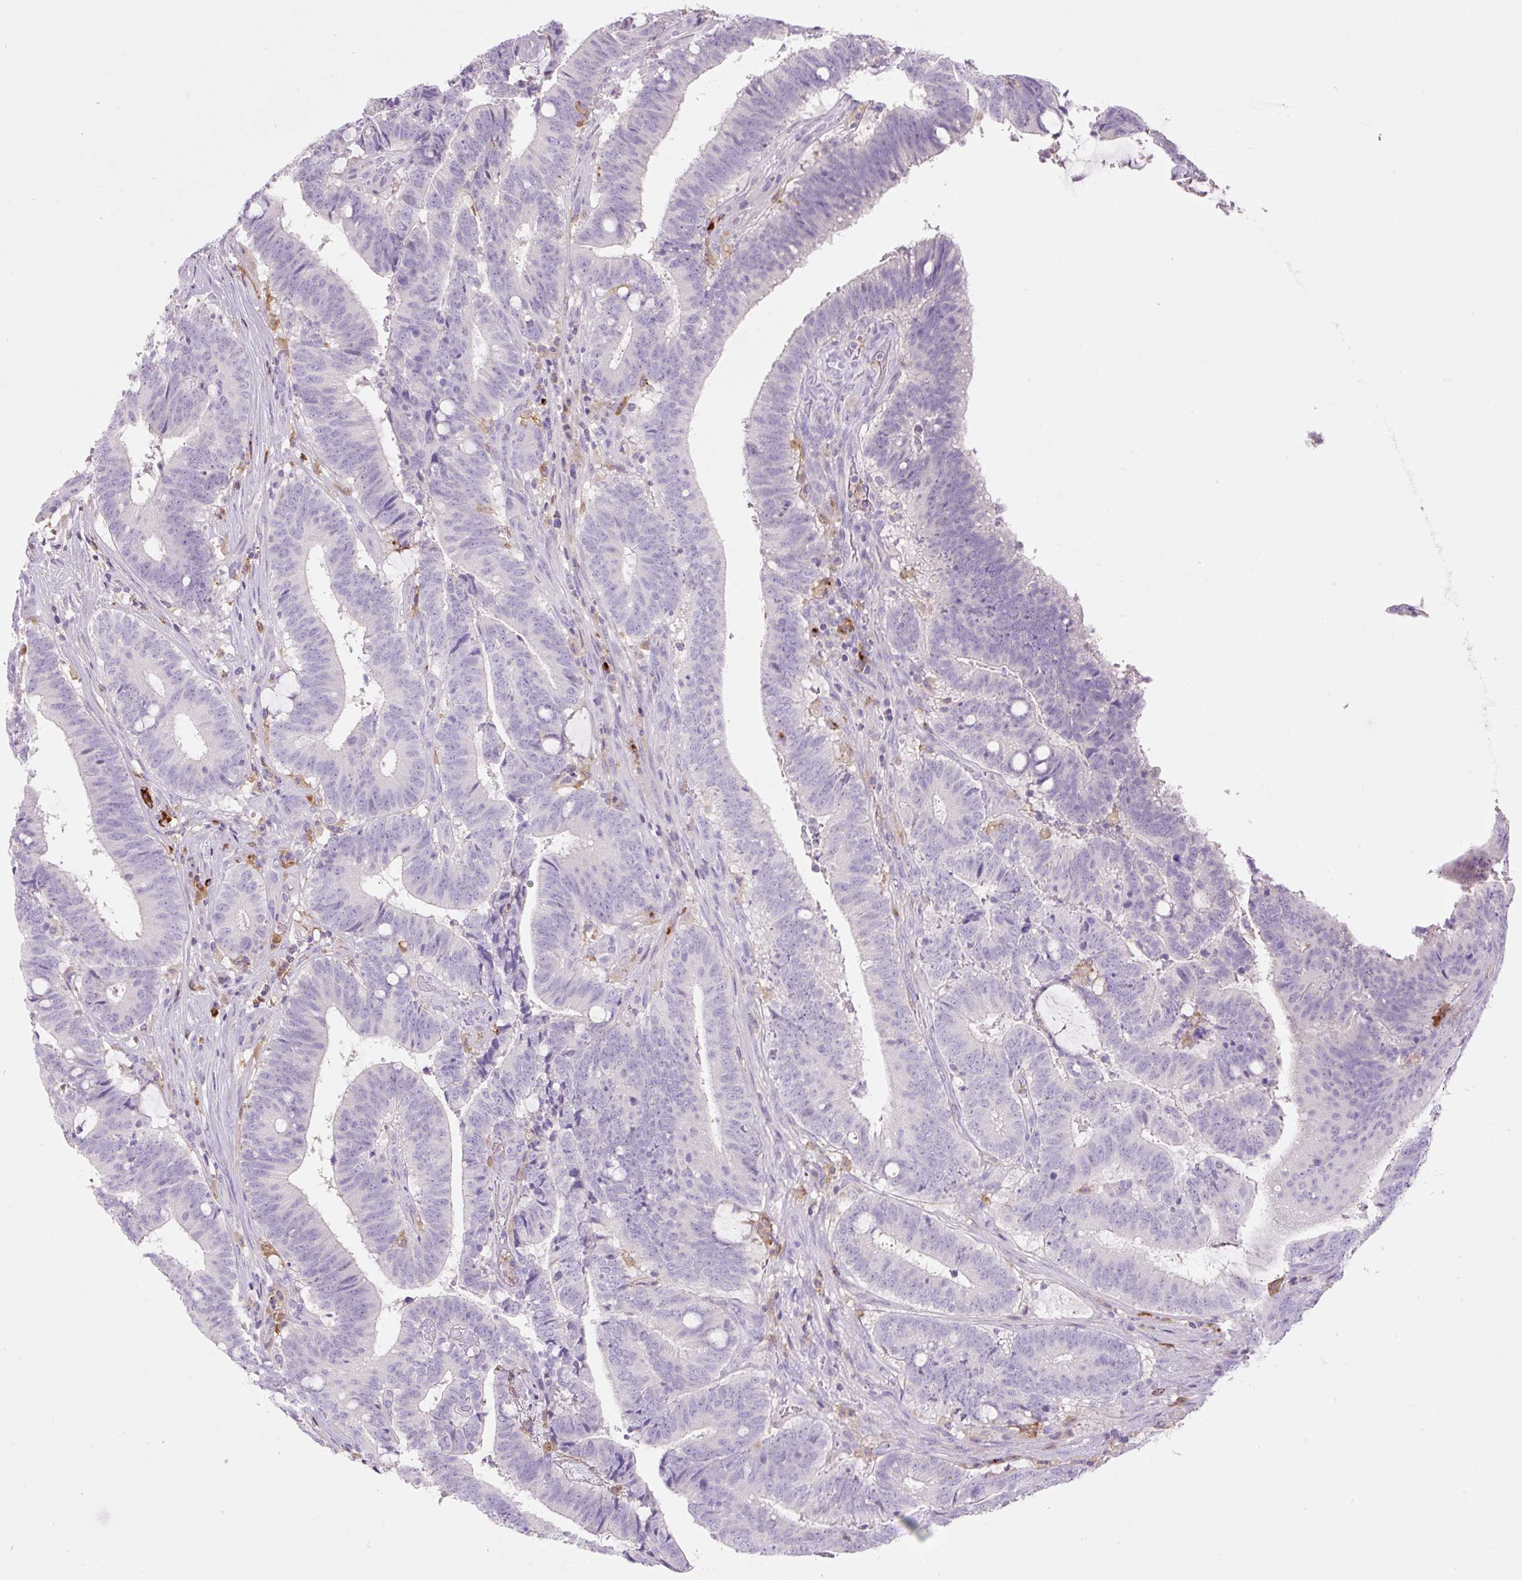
{"staining": {"intensity": "negative", "quantity": "none", "location": "none"}, "tissue": "colorectal cancer", "cell_type": "Tumor cells", "image_type": "cancer", "snomed": [{"axis": "morphology", "description": "Adenocarcinoma, NOS"}, {"axis": "topography", "description": "Colon"}], "caption": "A micrograph of adenocarcinoma (colorectal) stained for a protein displays no brown staining in tumor cells. The staining was performed using DAB to visualize the protein expression in brown, while the nuclei were stained in blue with hematoxylin (Magnification: 20x).", "gene": "TDRD15", "patient": {"sex": "female", "age": 43}}